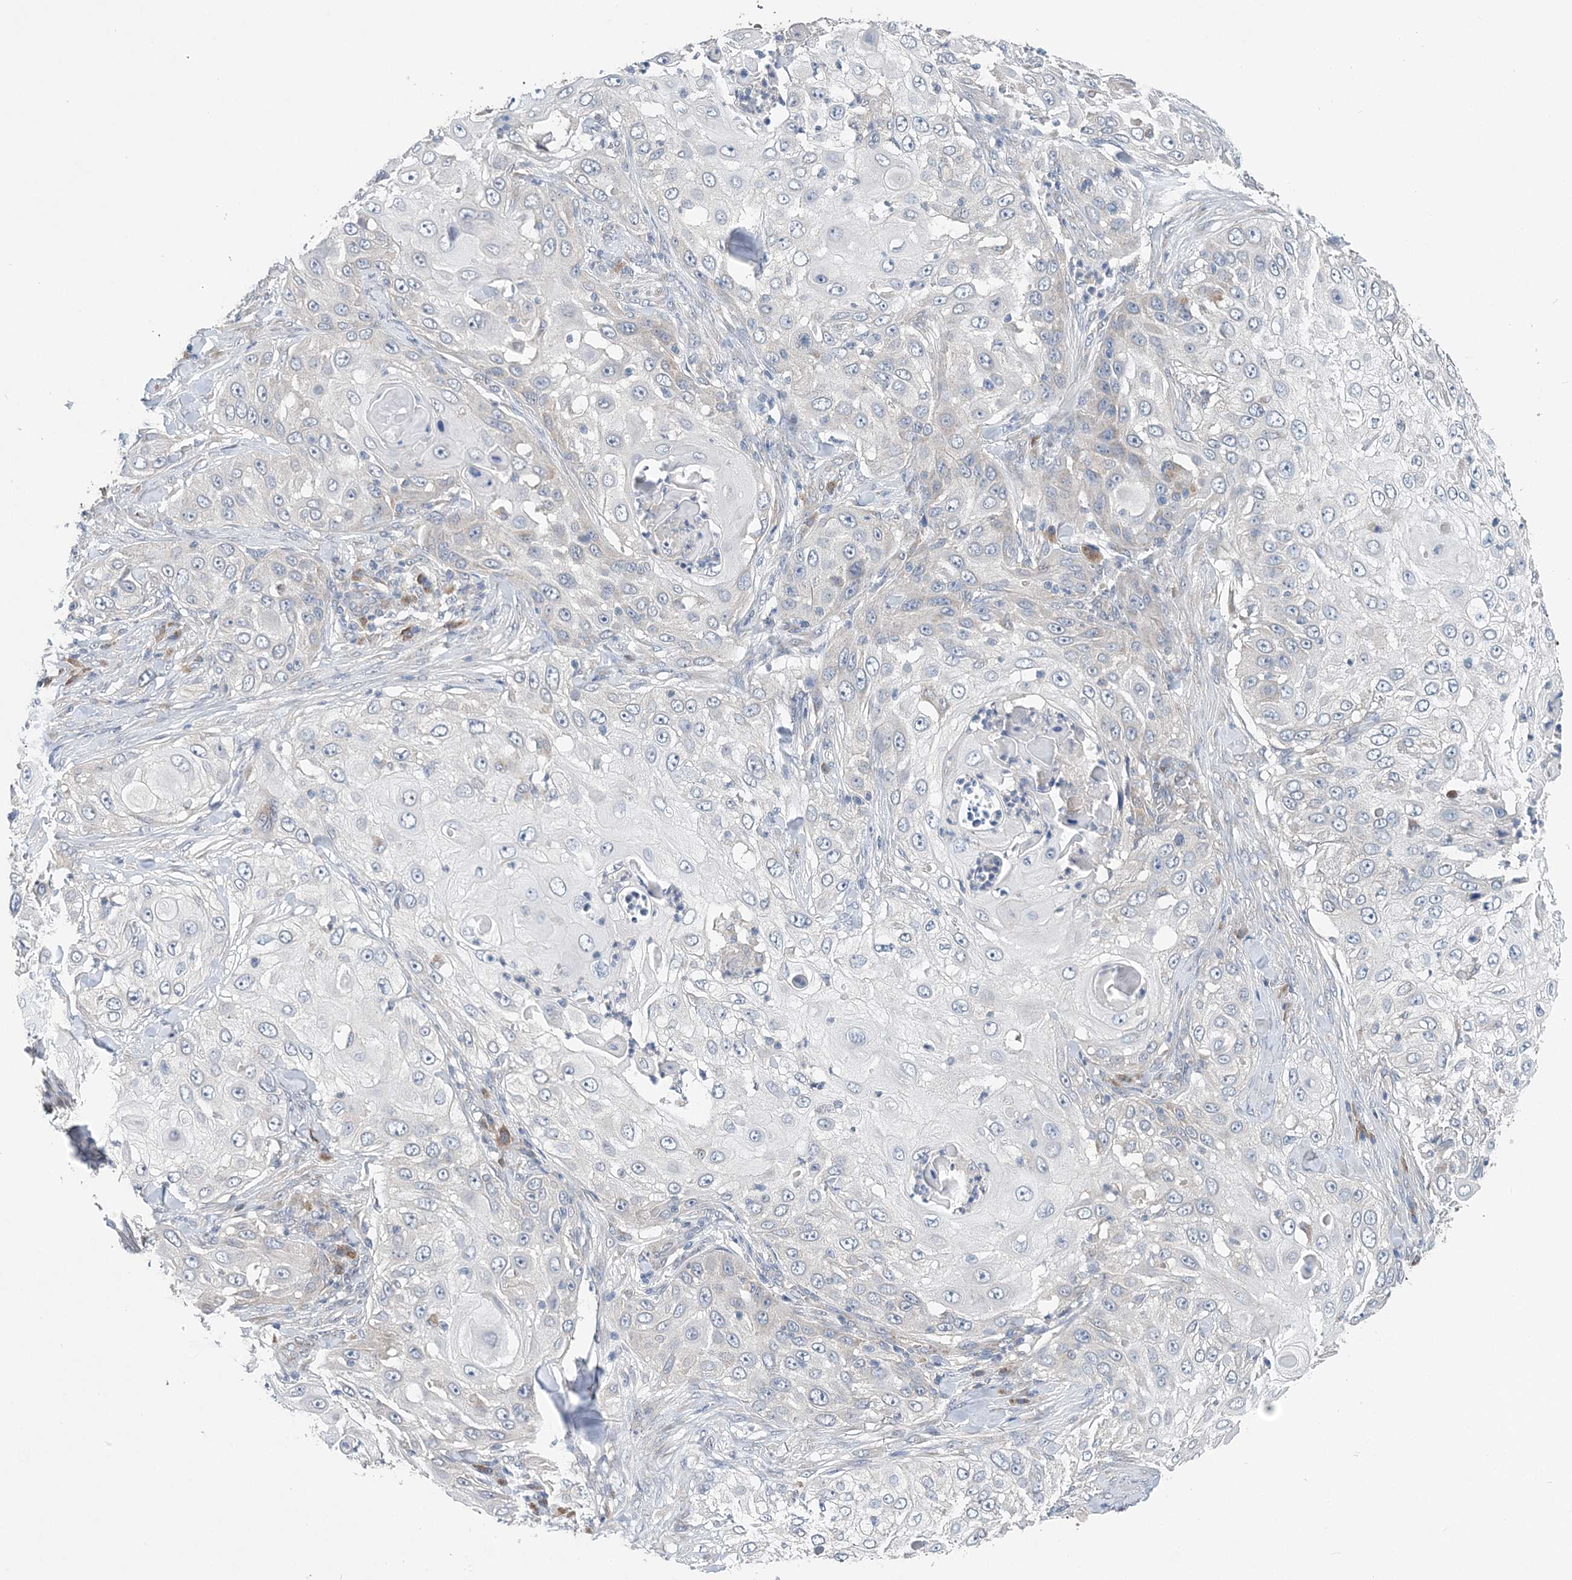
{"staining": {"intensity": "negative", "quantity": "none", "location": "none"}, "tissue": "skin cancer", "cell_type": "Tumor cells", "image_type": "cancer", "snomed": [{"axis": "morphology", "description": "Squamous cell carcinoma, NOS"}, {"axis": "topography", "description": "Skin"}], "caption": "Skin cancer (squamous cell carcinoma) was stained to show a protein in brown. There is no significant positivity in tumor cells.", "gene": "COPE", "patient": {"sex": "female", "age": 44}}